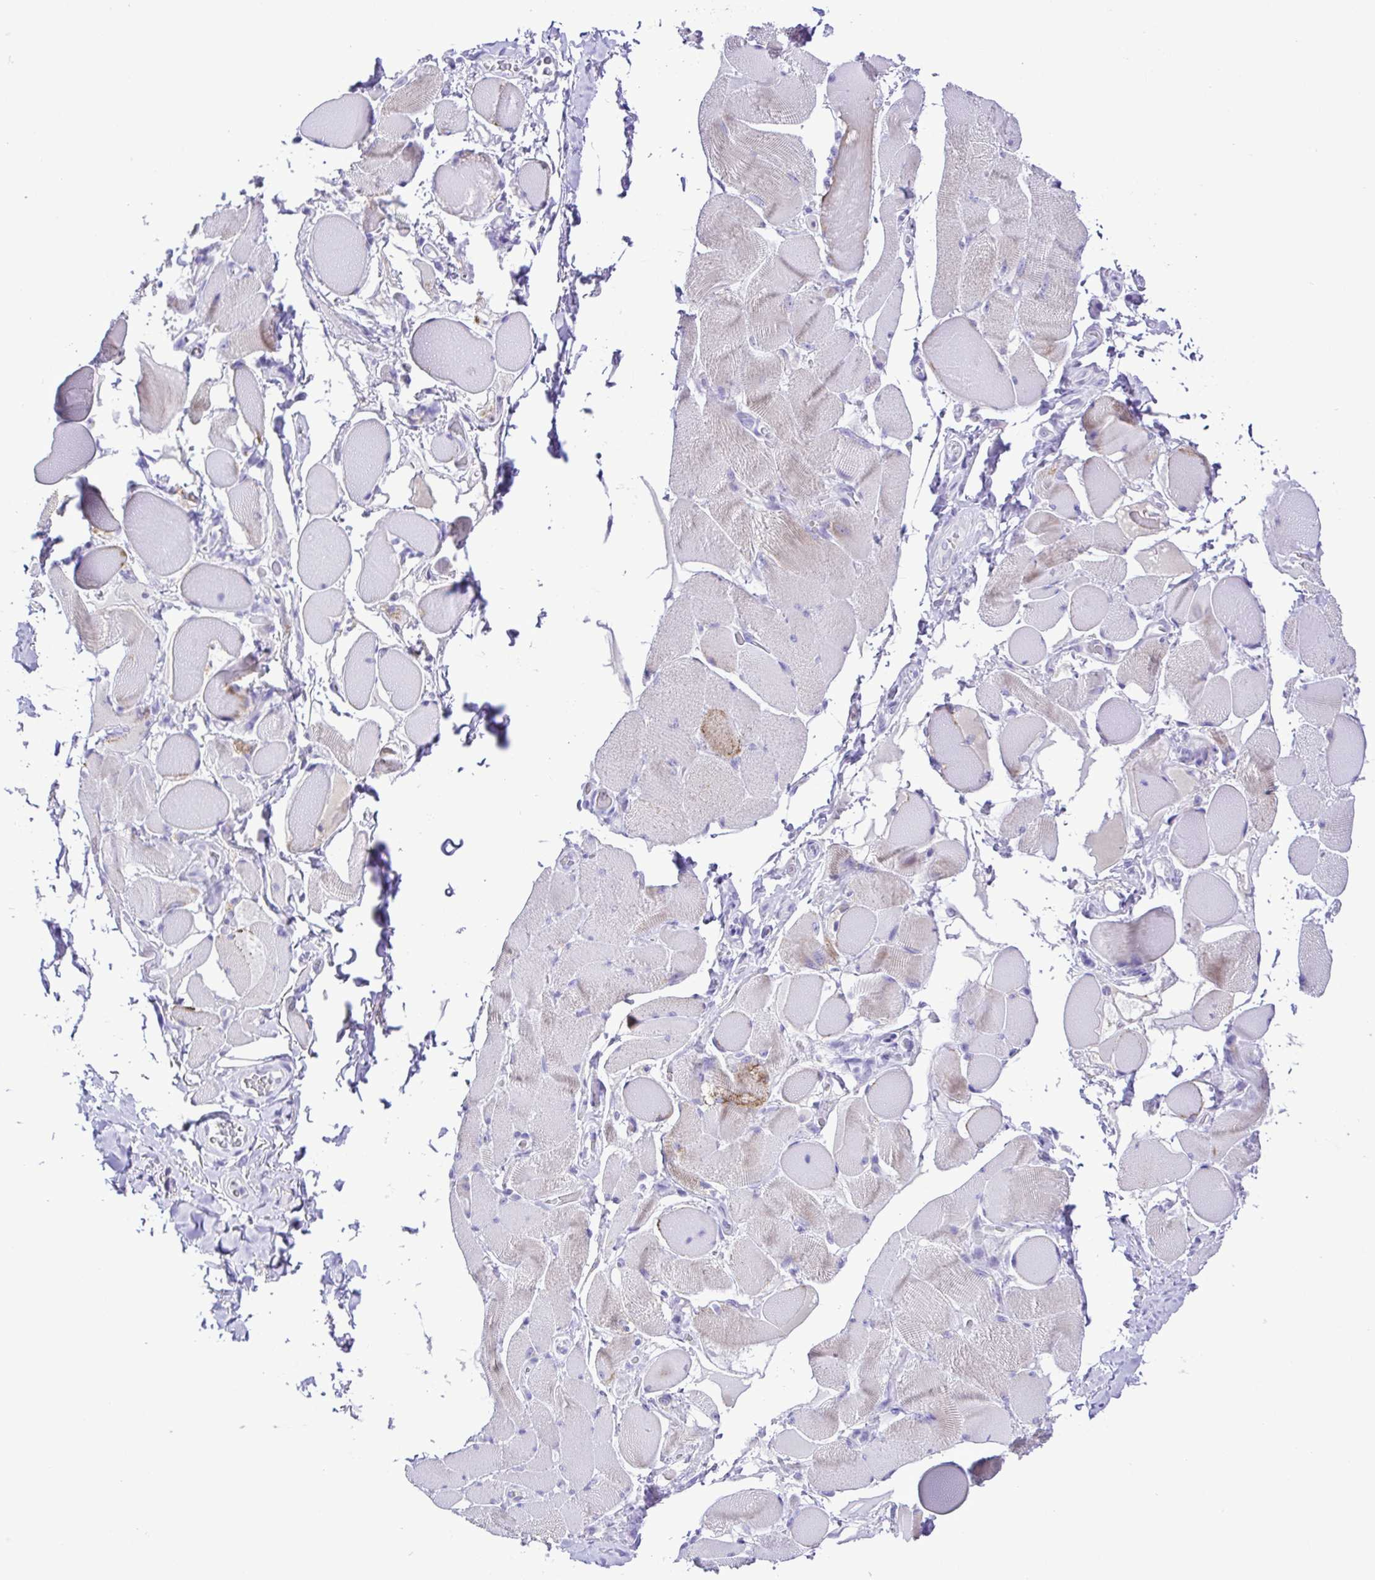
{"staining": {"intensity": "moderate", "quantity": "<25%", "location": "cytoplasmic/membranous"}, "tissue": "skeletal muscle", "cell_type": "Myocytes", "image_type": "normal", "snomed": [{"axis": "morphology", "description": "Normal tissue, NOS"}, {"axis": "topography", "description": "Skeletal muscle"}, {"axis": "topography", "description": "Anal"}, {"axis": "topography", "description": "Peripheral nerve tissue"}], "caption": "High-power microscopy captured an immunohistochemistry (IHC) image of benign skeletal muscle, revealing moderate cytoplasmic/membranous positivity in approximately <25% of myocytes. The staining was performed using DAB (3,3'-diaminobenzidine), with brown indicating positive protein expression. Nuclei are stained blue with hematoxylin.", "gene": "SYT1", "patient": {"sex": "male", "age": 53}}